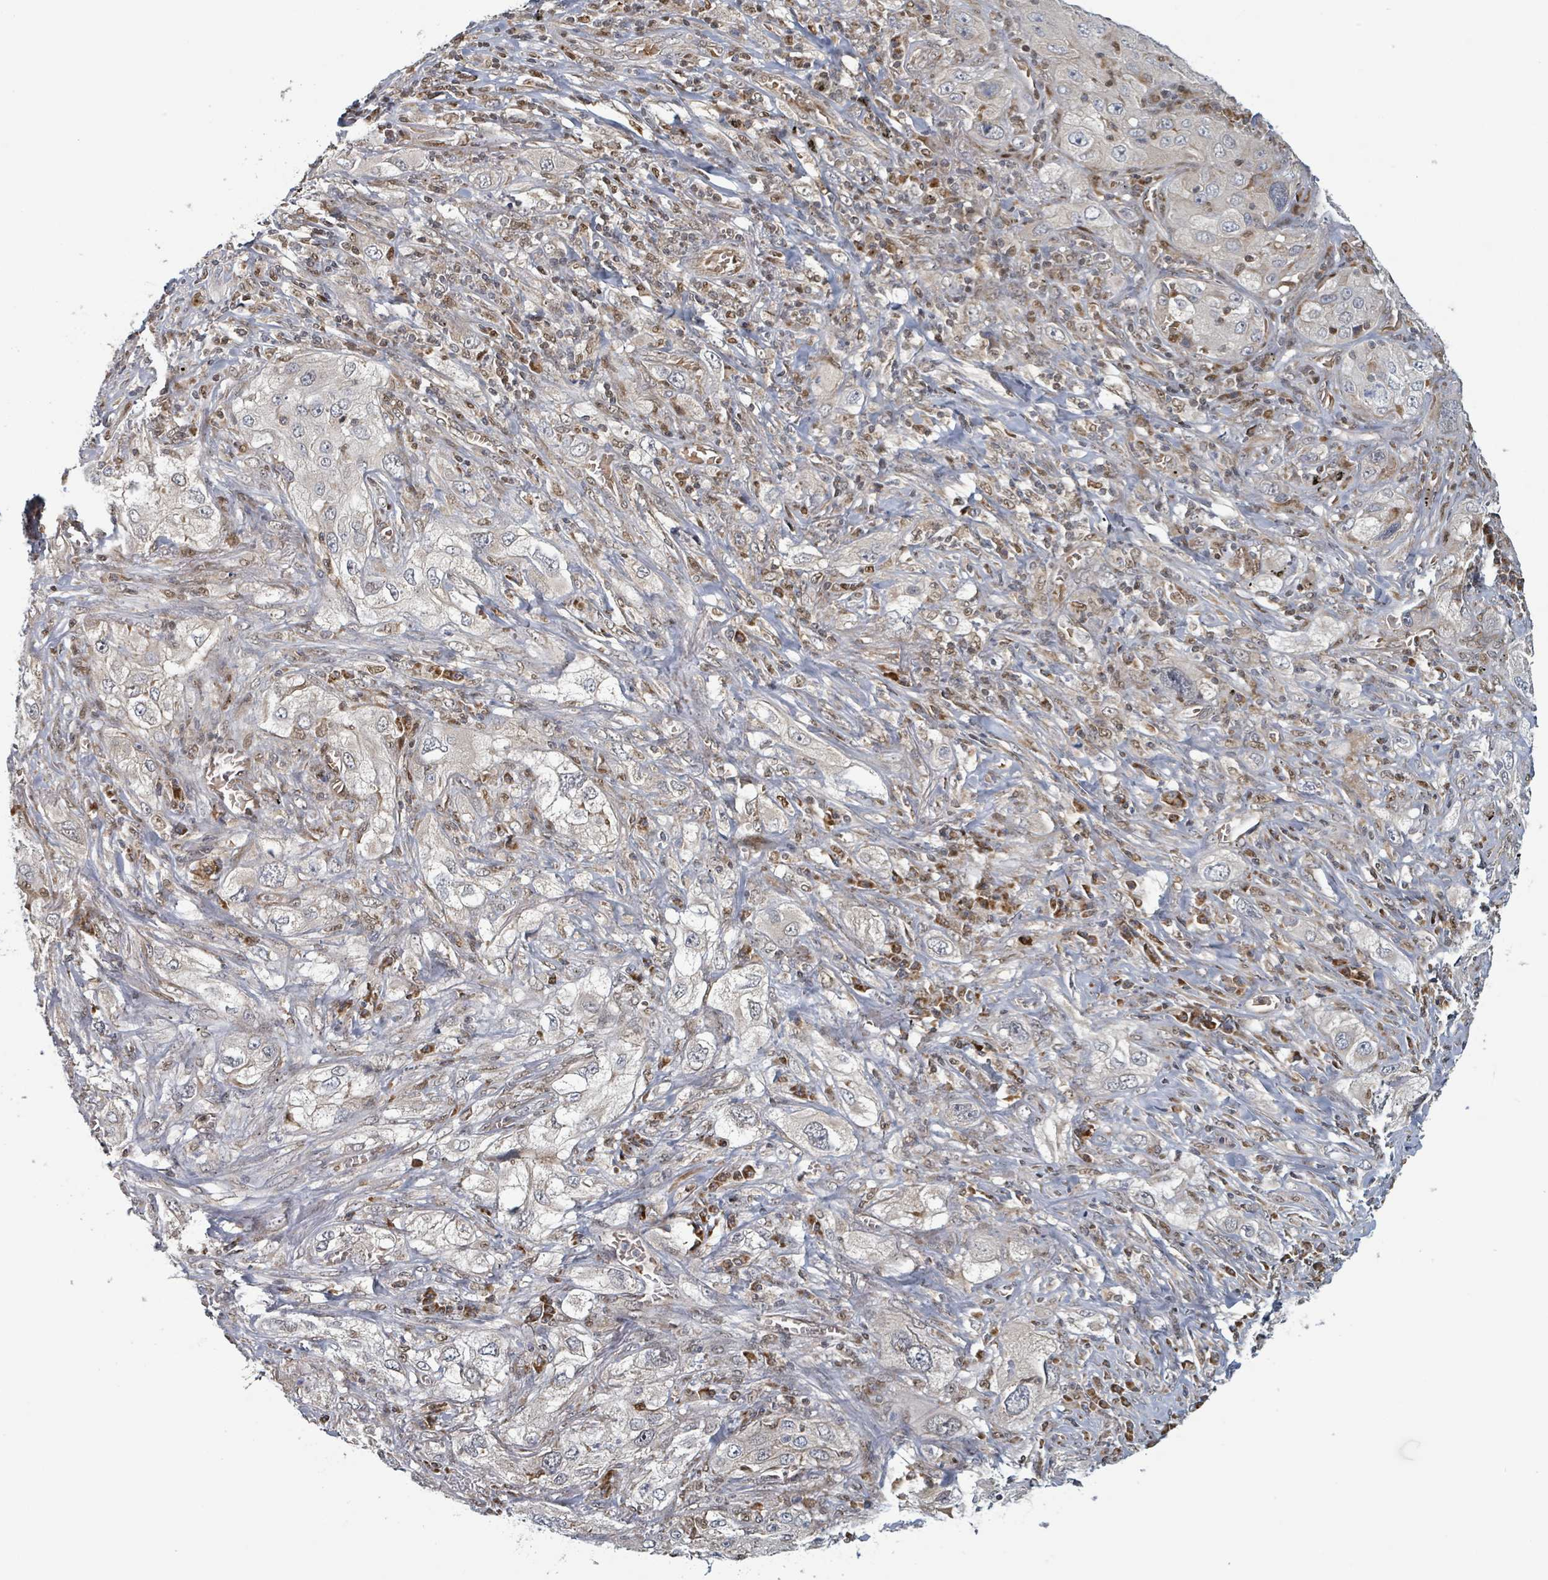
{"staining": {"intensity": "negative", "quantity": "none", "location": "none"}, "tissue": "lung cancer", "cell_type": "Tumor cells", "image_type": "cancer", "snomed": [{"axis": "morphology", "description": "Squamous cell carcinoma, NOS"}, {"axis": "topography", "description": "Lung"}], "caption": "This micrograph is of lung cancer stained with IHC to label a protein in brown with the nuclei are counter-stained blue. There is no expression in tumor cells.", "gene": "HIVEP1", "patient": {"sex": "female", "age": 69}}